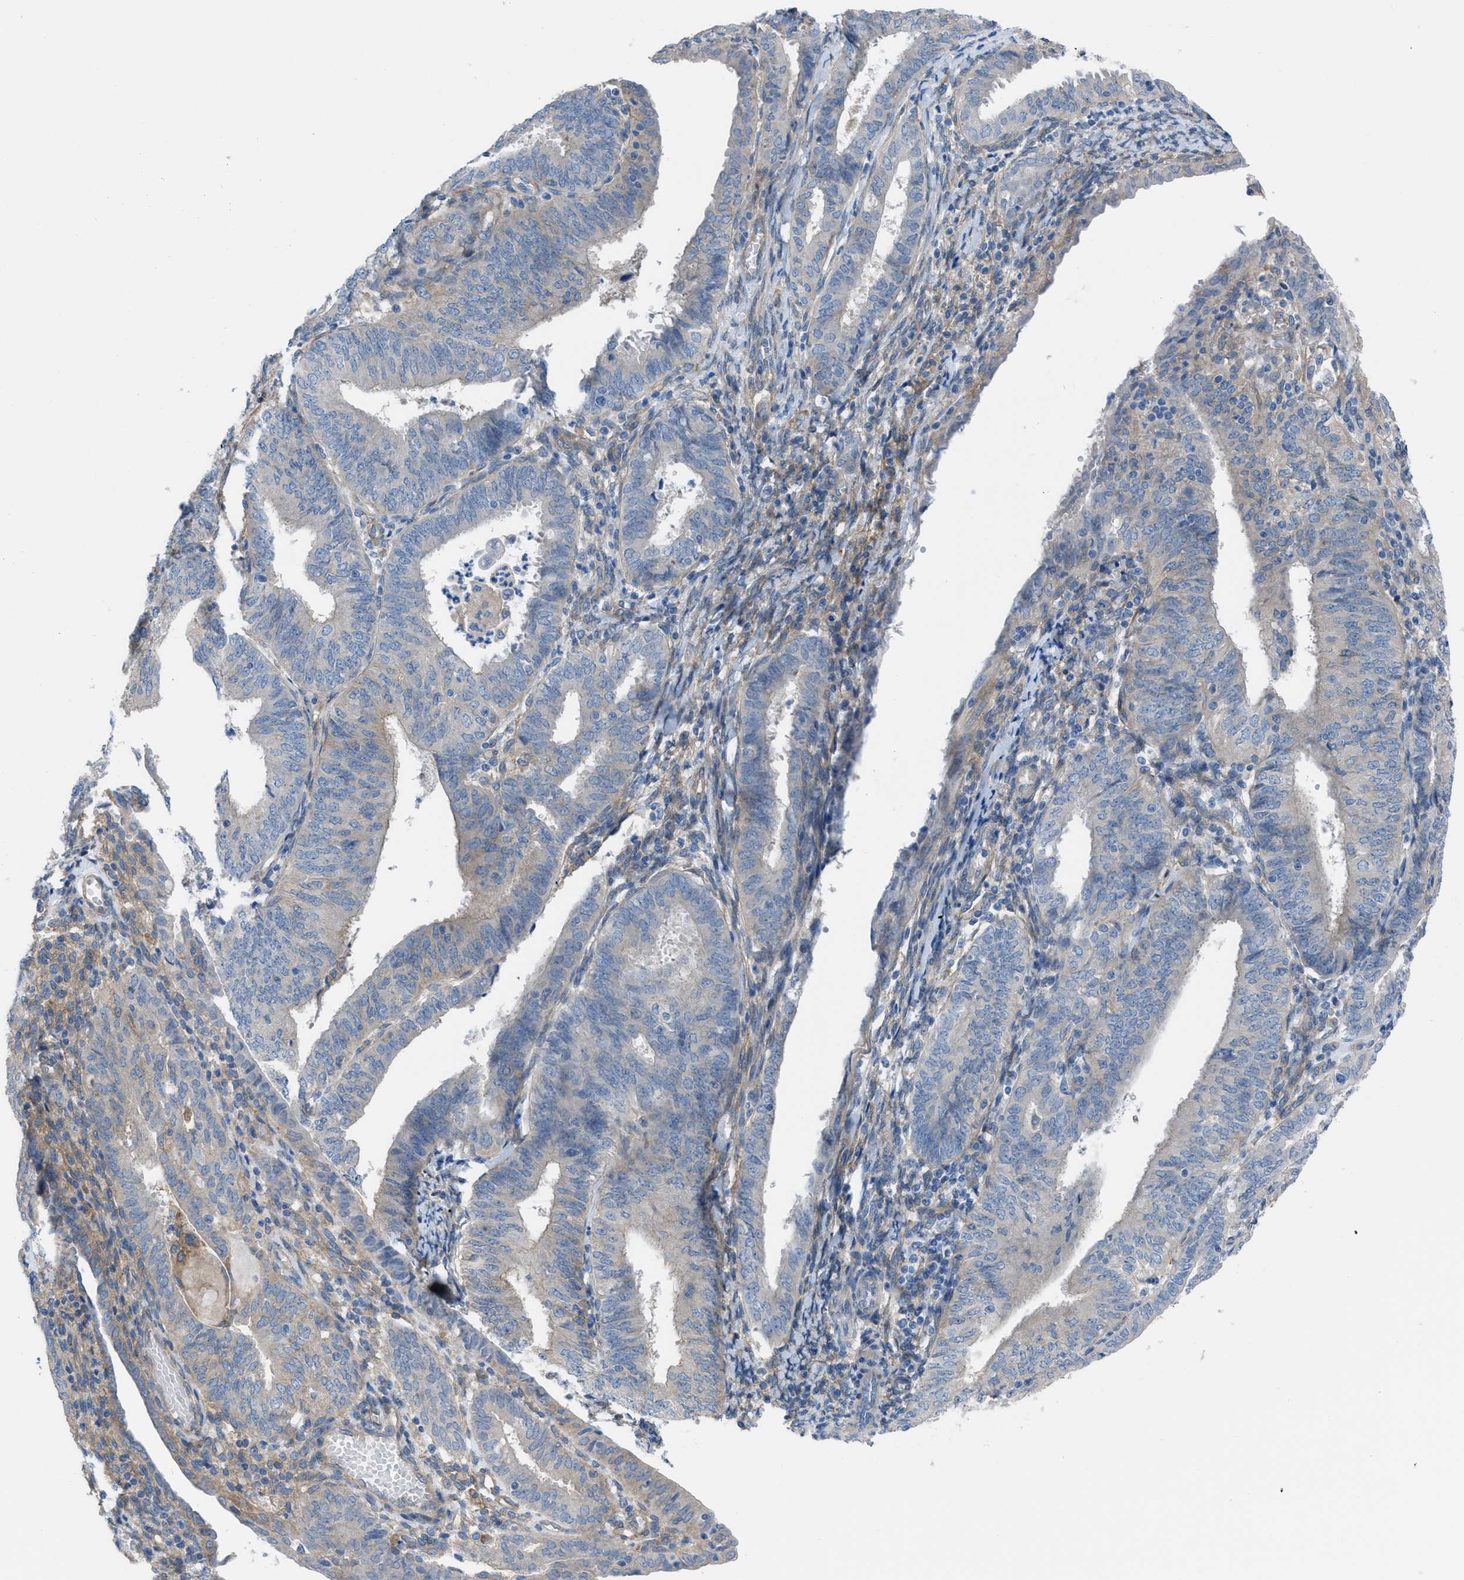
{"staining": {"intensity": "weak", "quantity": "<25%", "location": "cytoplasmic/membranous"}, "tissue": "endometrial cancer", "cell_type": "Tumor cells", "image_type": "cancer", "snomed": [{"axis": "morphology", "description": "Adenocarcinoma, NOS"}, {"axis": "topography", "description": "Endometrium"}], "caption": "Tumor cells are negative for protein expression in human adenocarcinoma (endometrial). (DAB (3,3'-diaminobenzidine) immunohistochemistry (IHC) visualized using brightfield microscopy, high magnification).", "gene": "EGFR", "patient": {"sex": "female", "age": 58}}